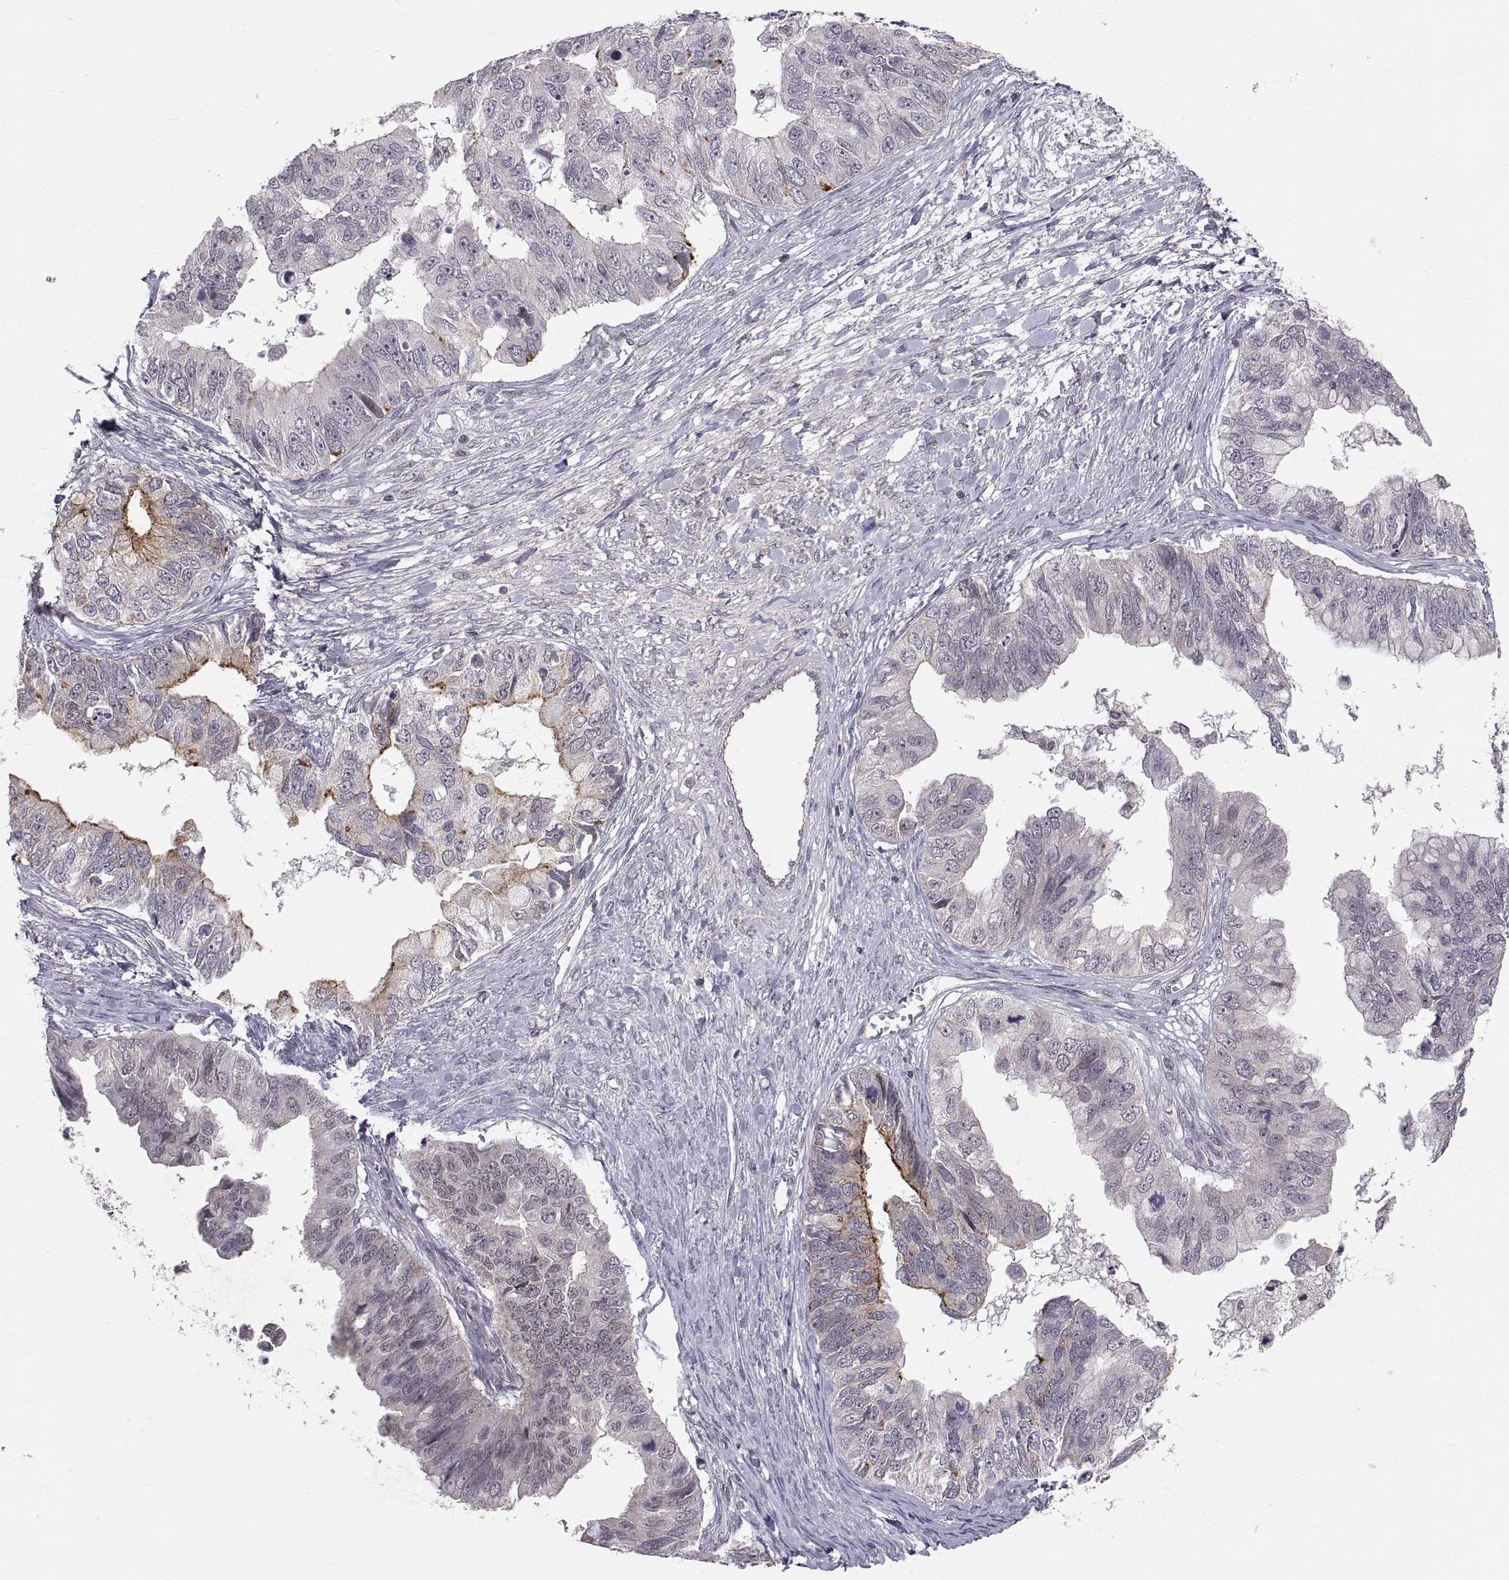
{"staining": {"intensity": "strong", "quantity": "<25%", "location": "cytoplasmic/membranous"}, "tissue": "ovarian cancer", "cell_type": "Tumor cells", "image_type": "cancer", "snomed": [{"axis": "morphology", "description": "Cystadenocarcinoma, mucinous, NOS"}, {"axis": "topography", "description": "Ovary"}], "caption": "Immunohistochemistry image of ovarian cancer stained for a protein (brown), which exhibits medium levels of strong cytoplasmic/membranous staining in about <25% of tumor cells.", "gene": "ABL2", "patient": {"sex": "female", "age": 76}}